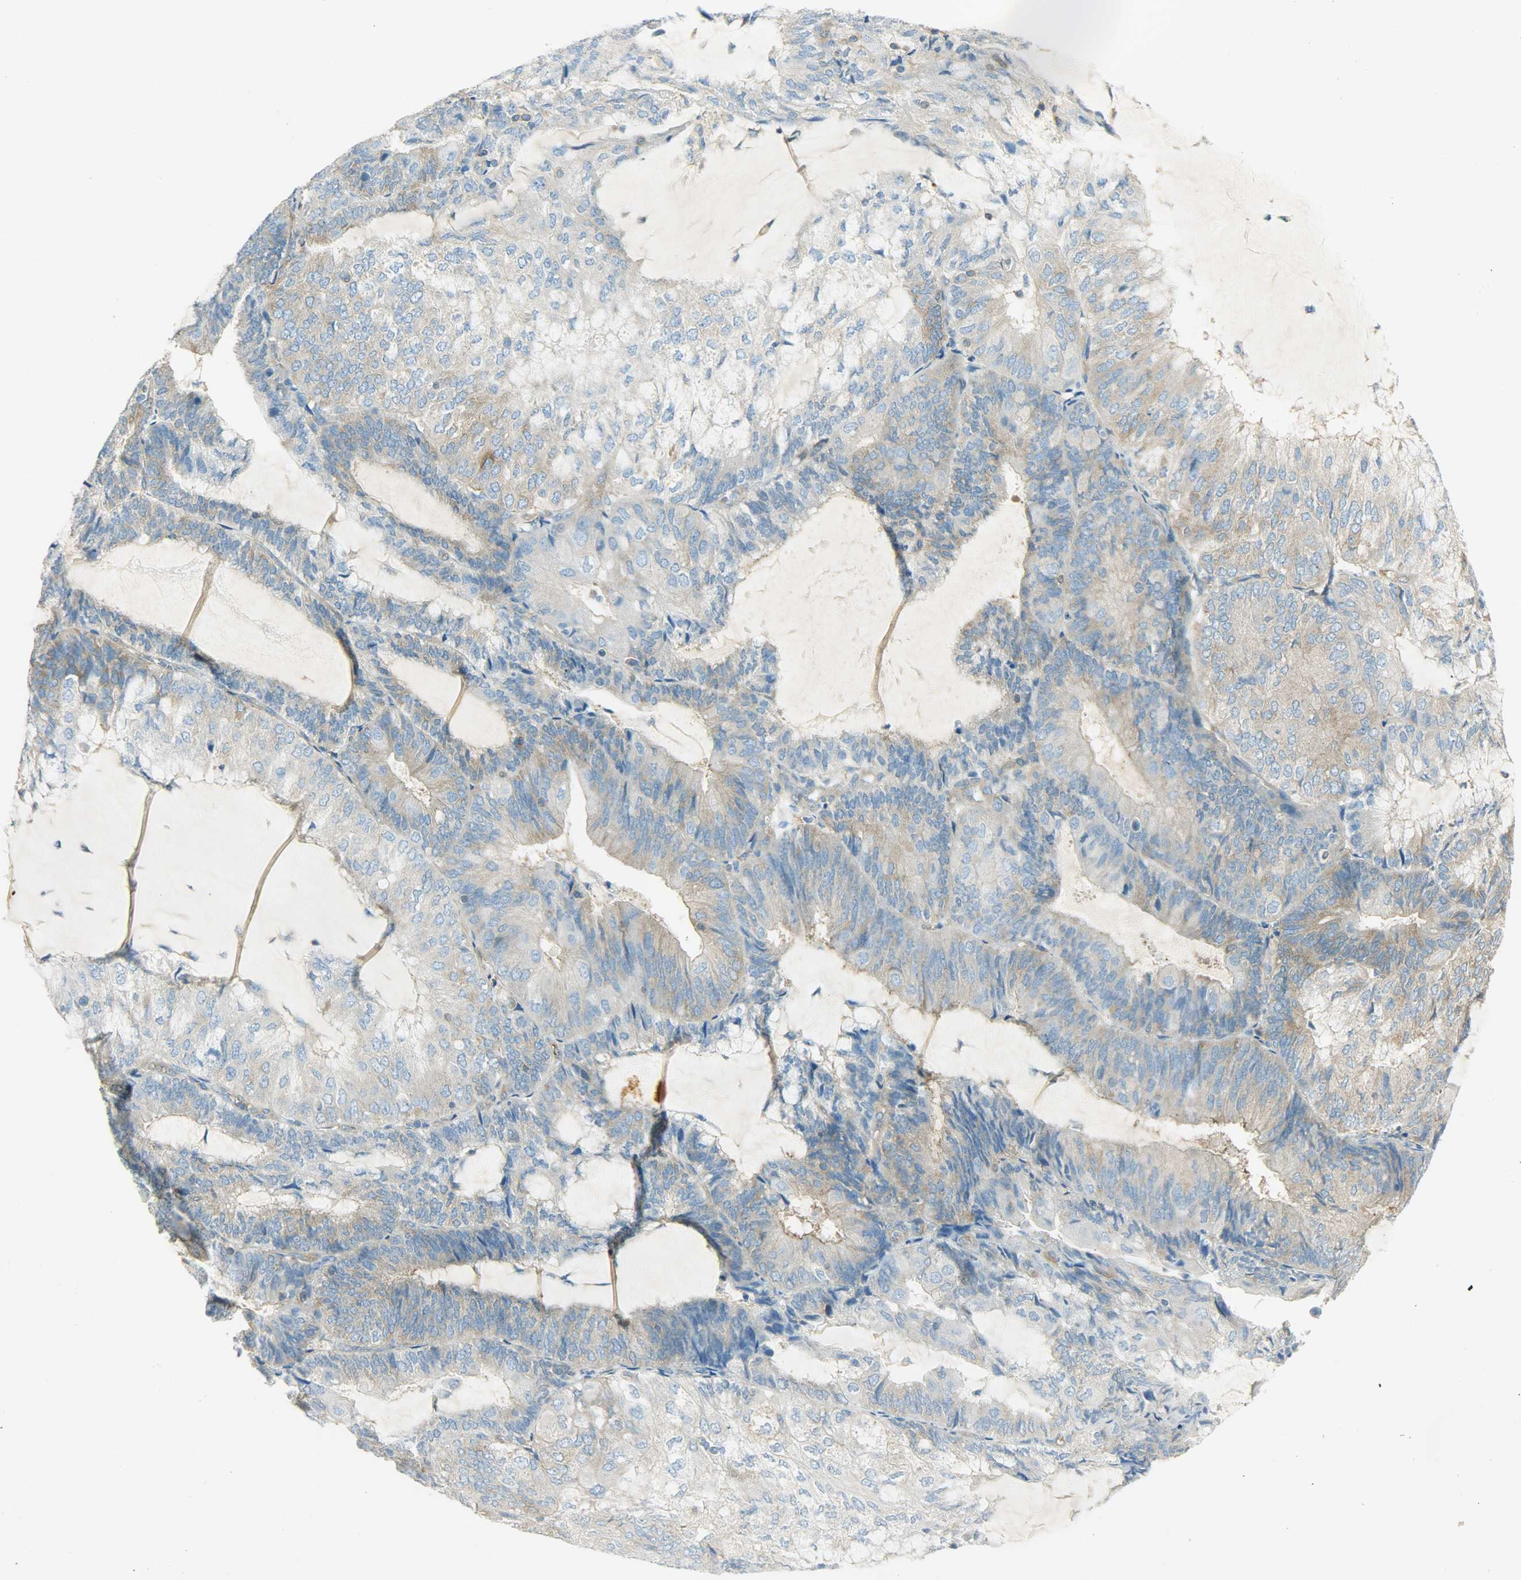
{"staining": {"intensity": "weak", "quantity": ">75%", "location": "cytoplasmic/membranous"}, "tissue": "endometrial cancer", "cell_type": "Tumor cells", "image_type": "cancer", "snomed": [{"axis": "morphology", "description": "Adenocarcinoma, NOS"}, {"axis": "topography", "description": "Endometrium"}], "caption": "Protein analysis of endometrial cancer (adenocarcinoma) tissue demonstrates weak cytoplasmic/membranous expression in about >75% of tumor cells. Using DAB (3,3'-diaminobenzidine) (brown) and hematoxylin (blue) stains, captured at high magnification using brightfield microscopy.", "gene": "TSC22D2", "patient": {"sex": "female", "age": 81}}